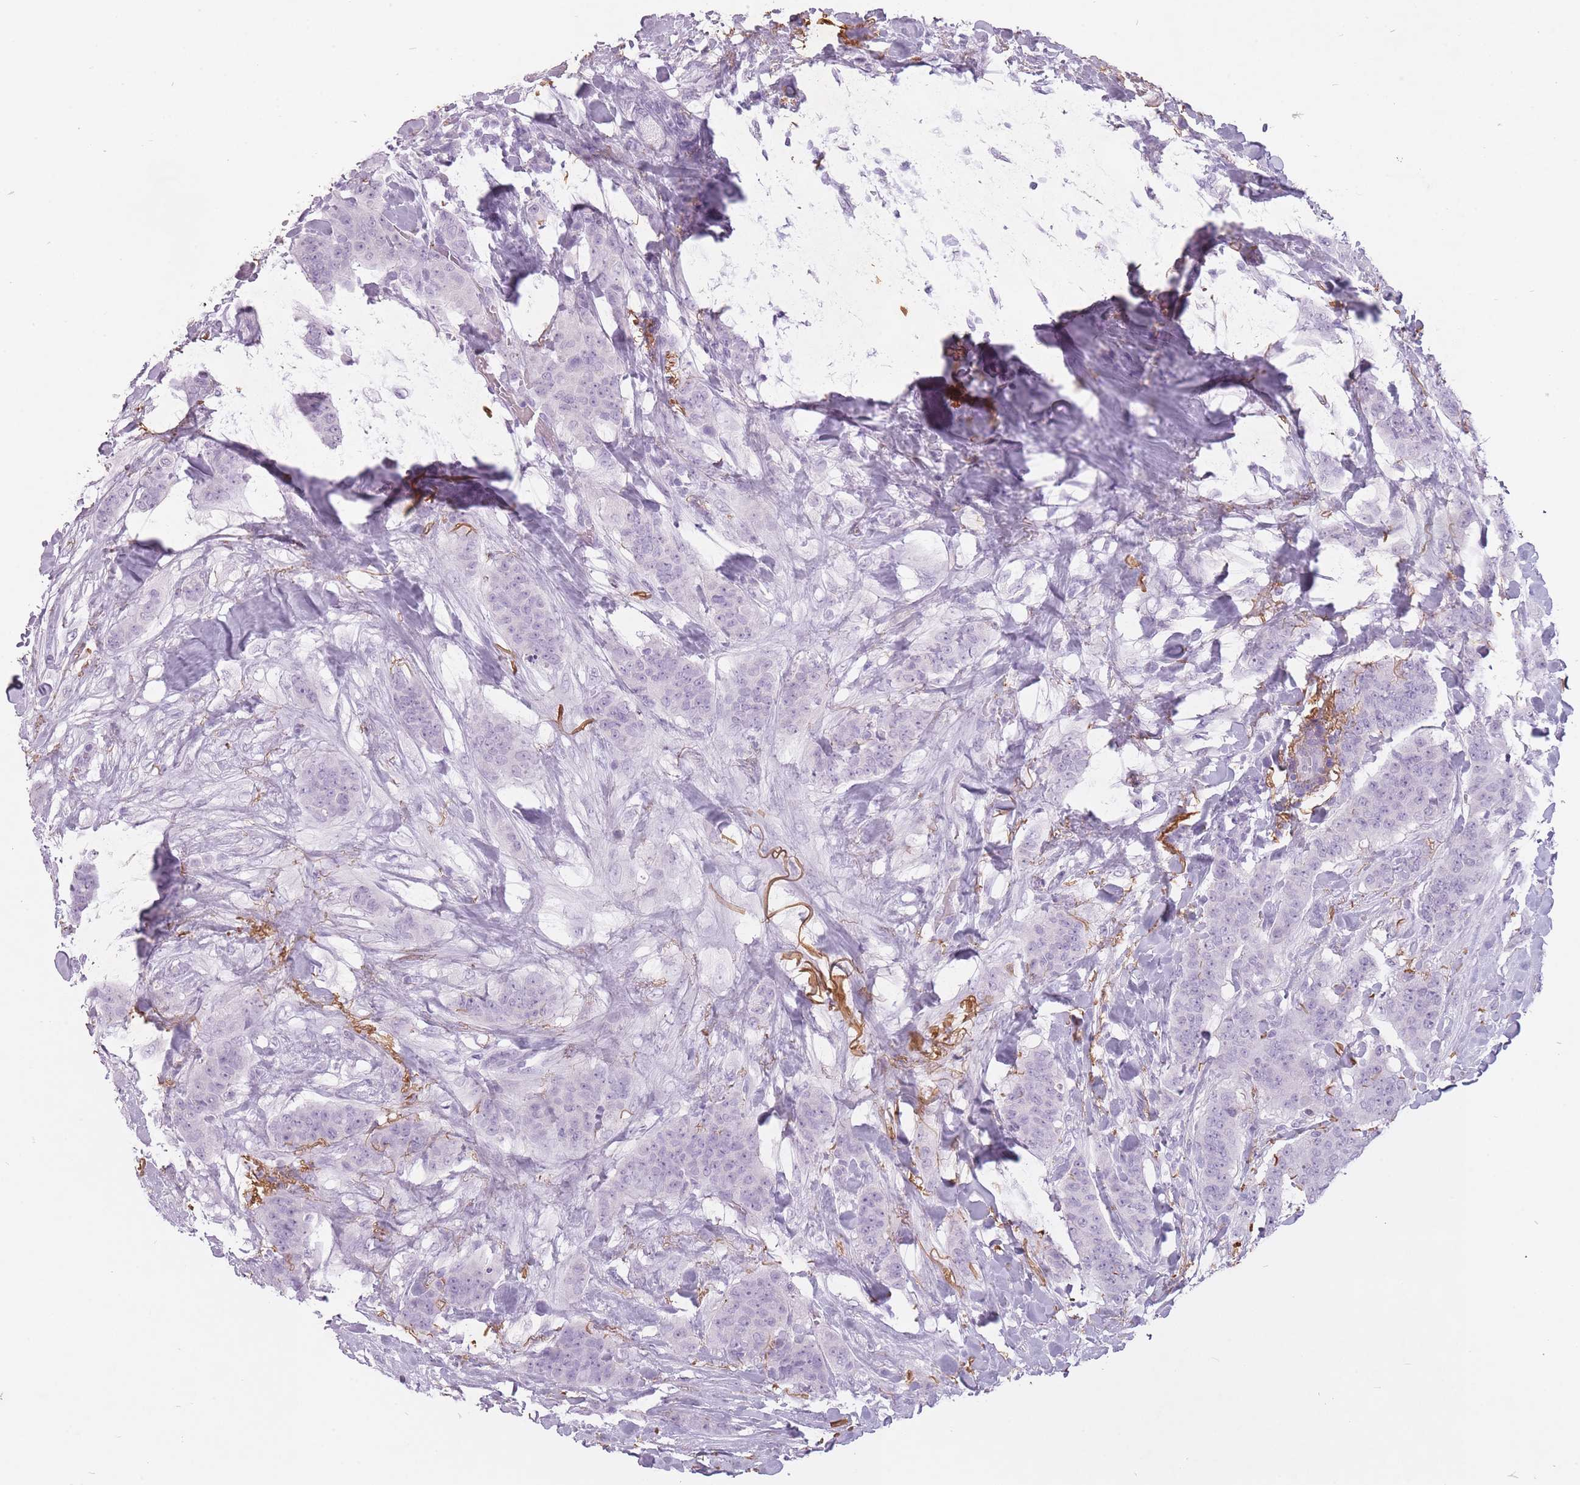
{"staining": {"intensity": "negative", "quantity": "none", "location": "none"}, "tissue": "breast cancer", "cell_type": "Tumor cells", "image_type": "cancer", "snomed": [{"axis": "morphology", "description": "Duct carcinoma"}, {"axis": "topography", "description": "Breast"}], "caption": "Protein analysis of breast intraductal carcinoma displays no significant staining in tumor cells.", "gene": "RFX4", "patient": {"sex": "female", "age": 40}}